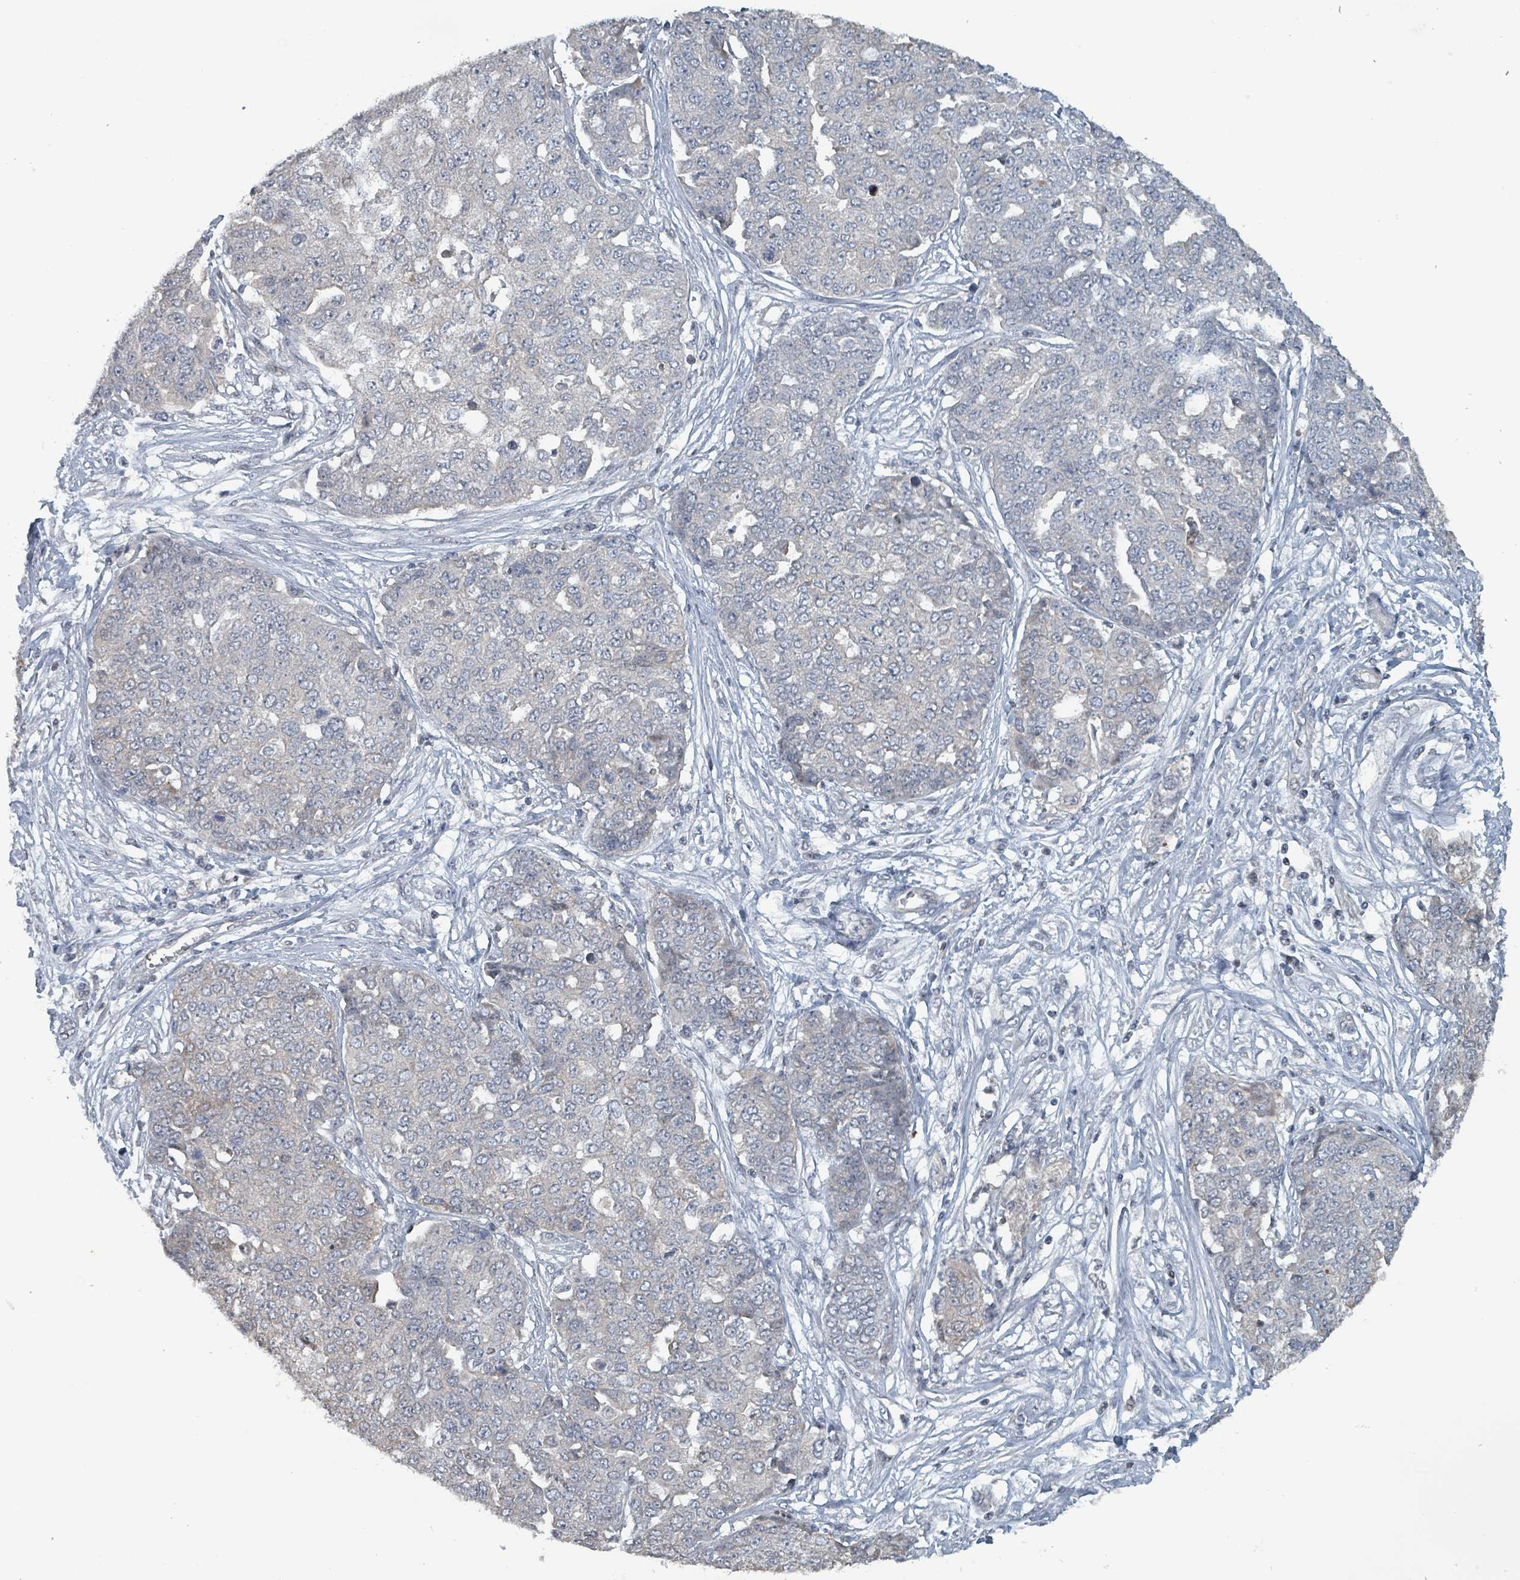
{"staining": {"intensity": "weak", "quantity": "<25%", "location": "cytoplasmic/membranous"}, "tissue": "ovarian cancer", "cell_type": "Tumor cells", "image_type": "cancer", "snomed": [{"axis": "morphology", "description": "Cystadenocarcinoma, serous, NOS"}, {"axis": "topography", "description": "Soft tissue"}, {"axis": "topography", "description": "Ovary"}], "caption": "Histopathology image shows no significant protein staining in tumor cells of ovarian serous cystadenocarcinoma. (DAB immunohistochemistry visualized using brightfield microscopy, high magnification).", "gene": "BIVM", "patient": {"sex": "female", "age": 57}}